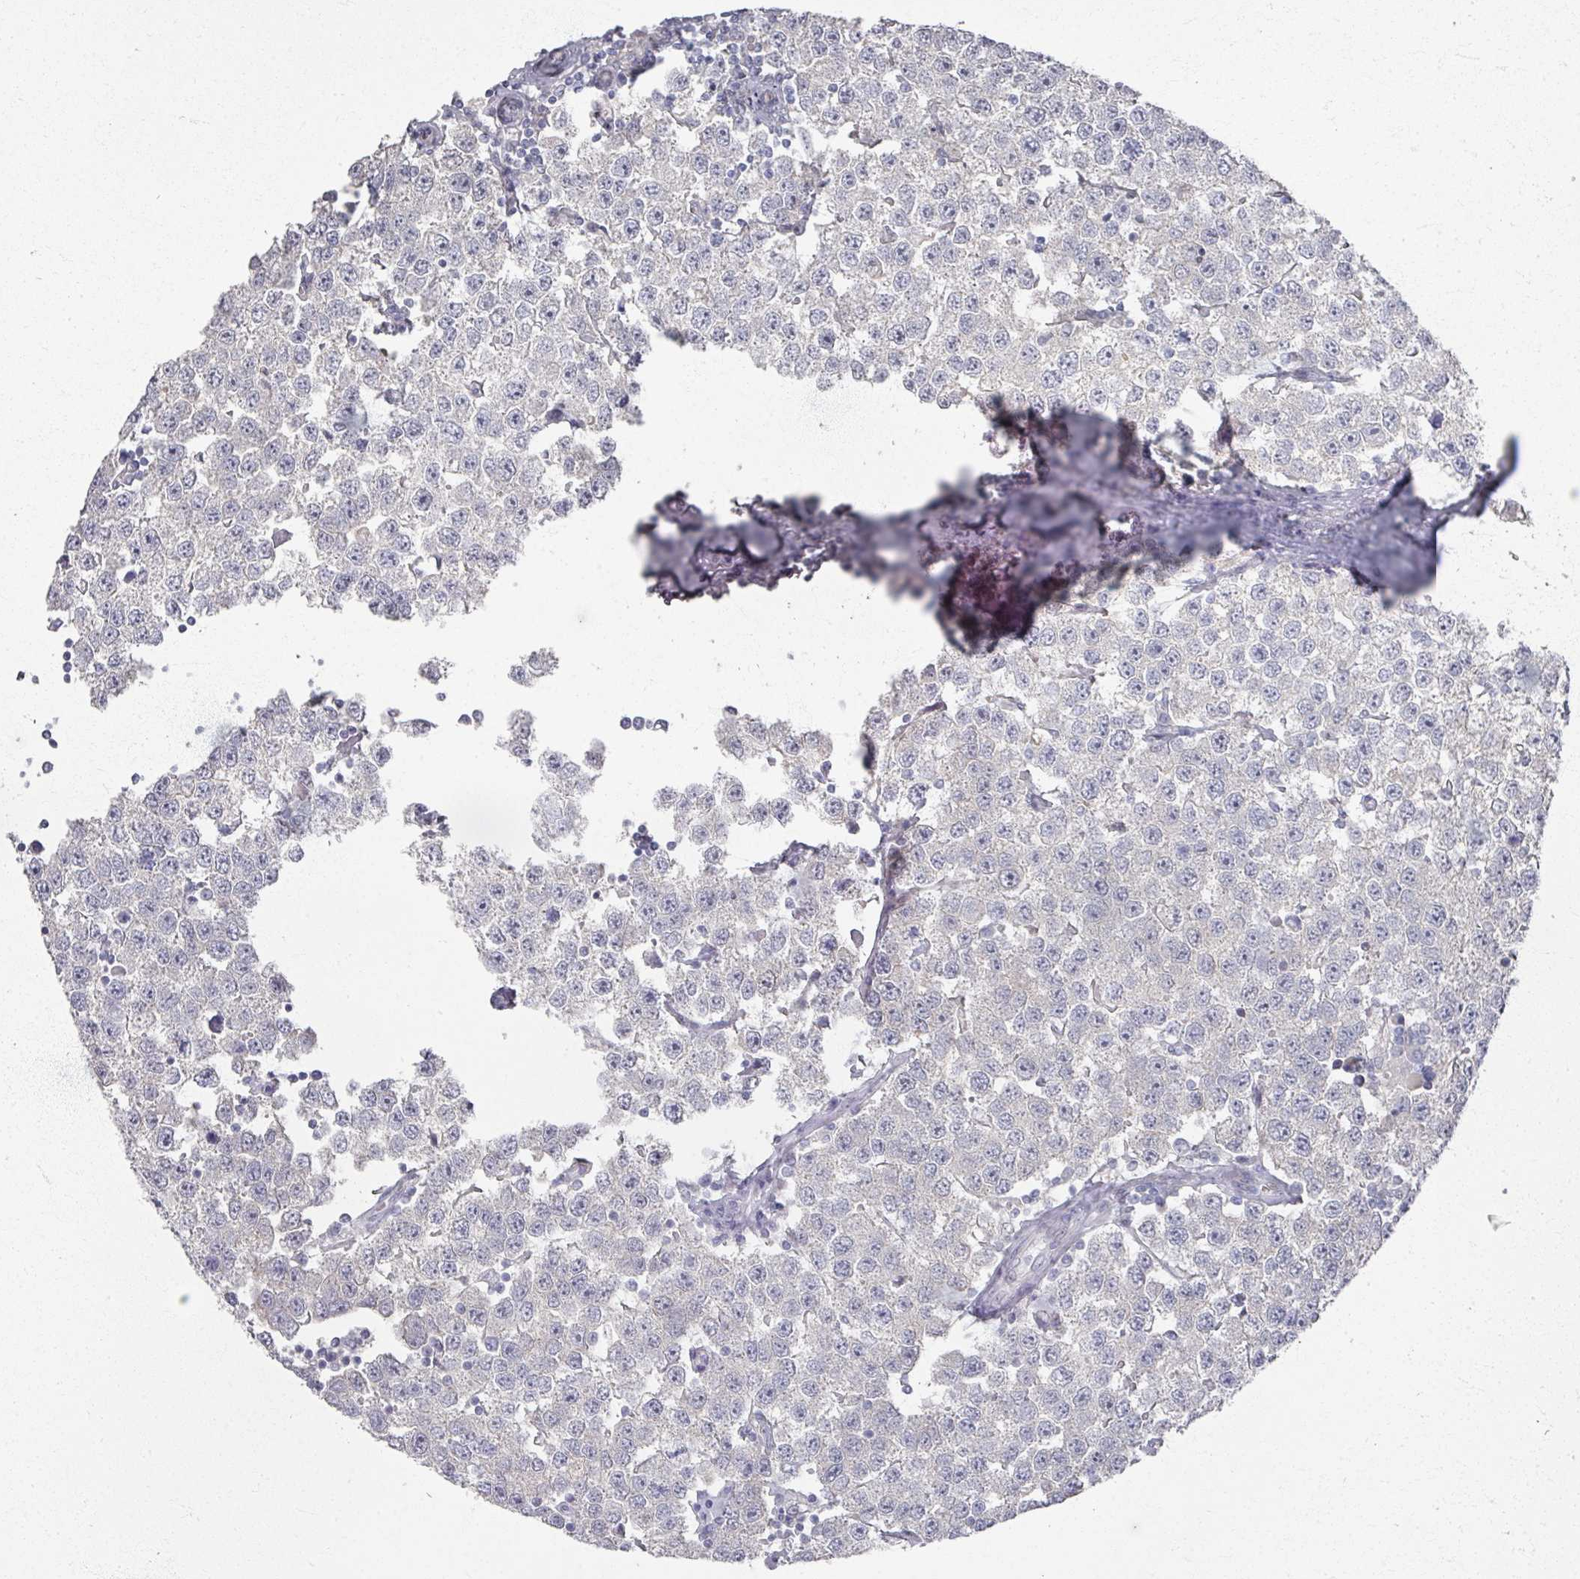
{"staining": {"intensity": "negative", "quantity": "none", "location": "none"}, "tissue": "testis cancer", "cell_type": "Tumor cells", "image_type": "cancer", "snomed": [{"axis": "morphology", "description": "Seminoma, NOS"}, {"axis": "topography", "description": "Testis"}], "caption": "The photomicrograph reveals no significant staining in tumor cells of seminoma (testis).", "gene": "TTYH3", "patient": {"sex": "male", "age": 34}}